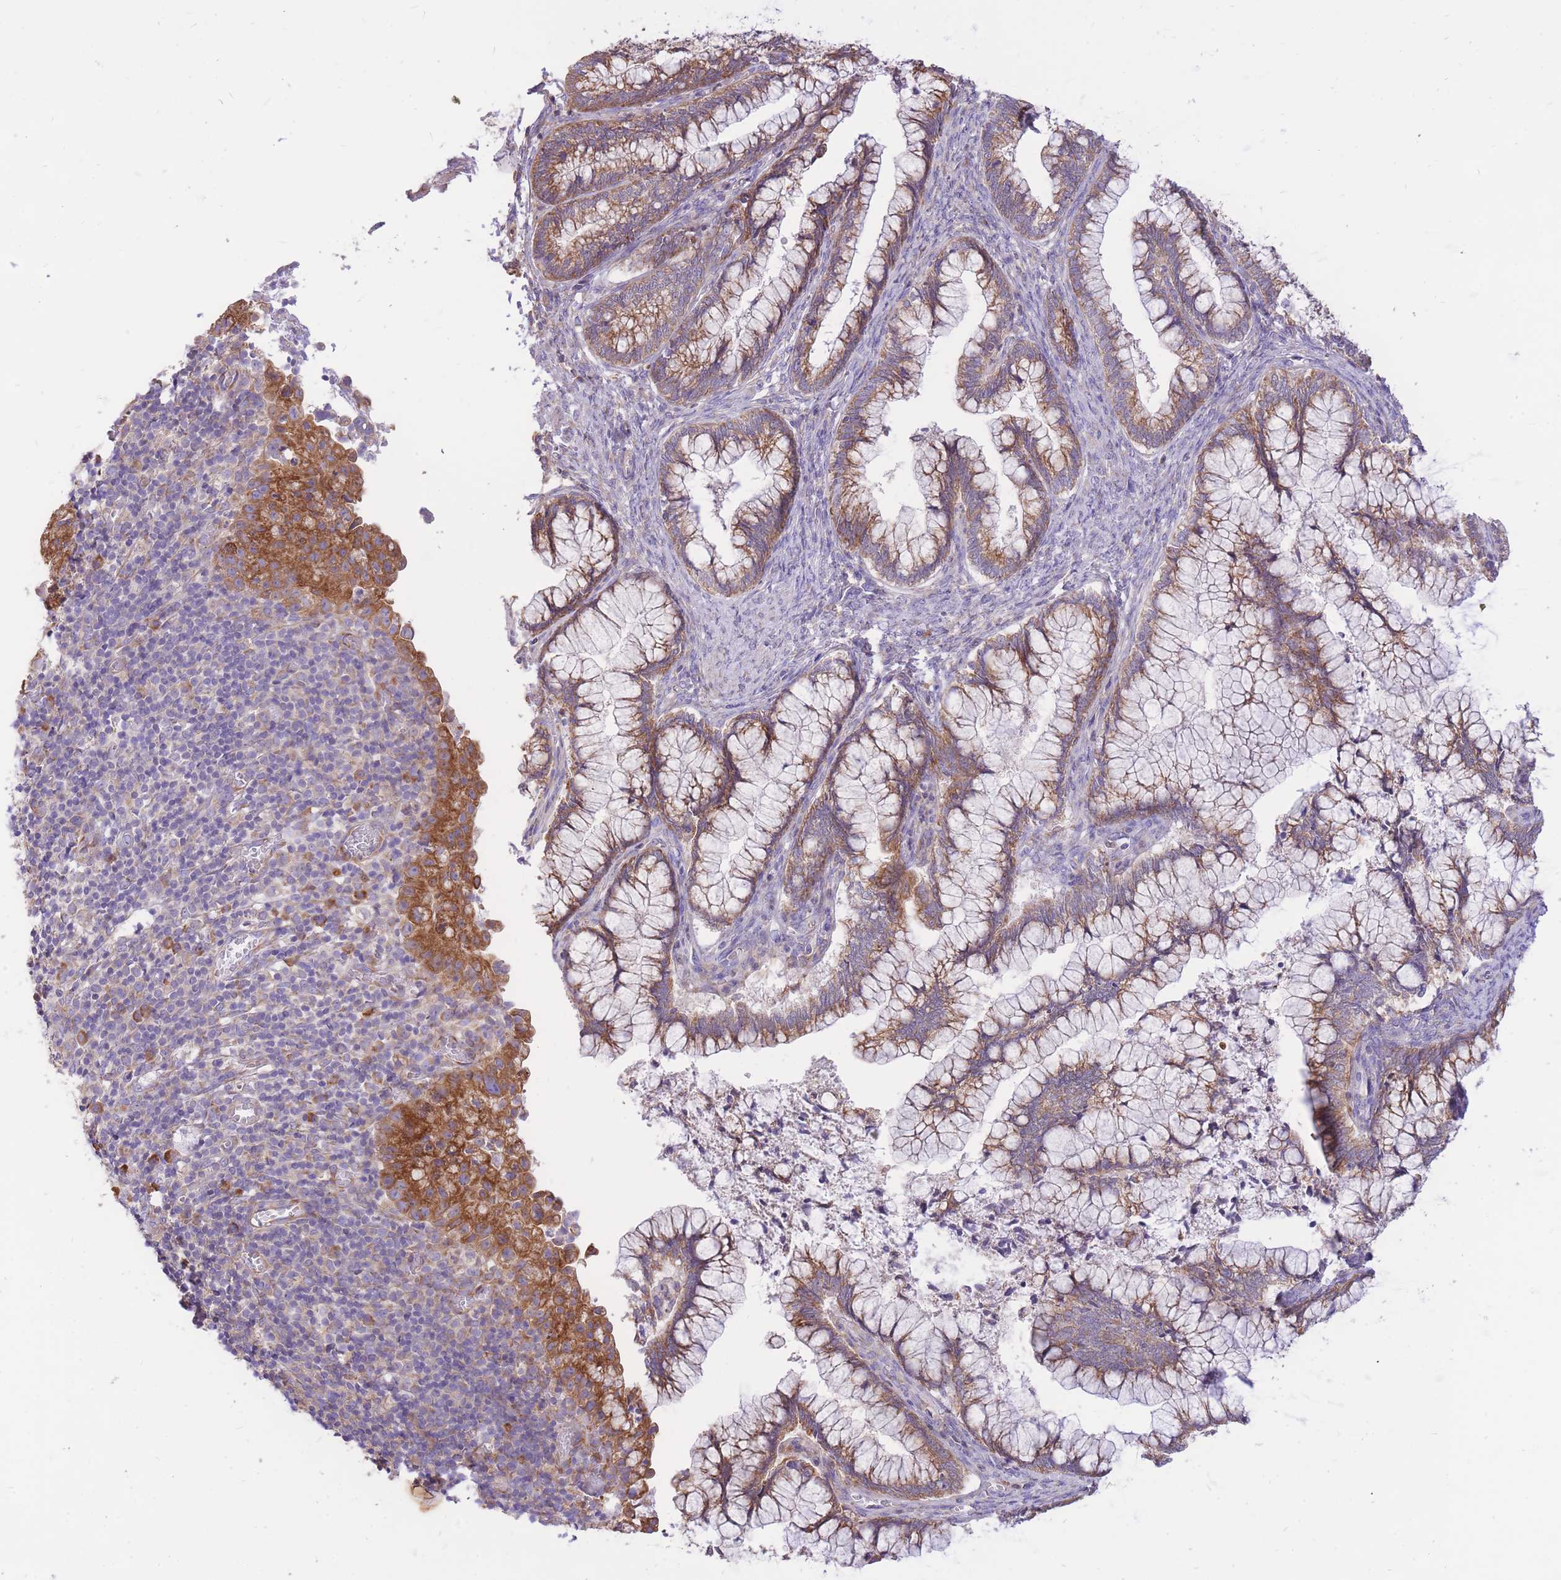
{"staining": {"intensity": "moderate", "quantity": ">75%", "location": "cytoplasmic/membranous"}, "tissue": "cervical cancer", "cell_type": "Tumor cells", "image_type": "cancer", "snomed": [{"axis": "morphology", "description": "Adenocarcinoma, NOS"}, {"axis": "topography", "description": "Cervix"}], "caption": "This histopathology image demonstrates adenocarcinoma (cervical) stained with immunohistochemistry to label a protein in brown. The cytoplasmic/membranous of tumor cells show moderate positivity for the protein. Nuclei are counter-stained blue.", "gene": "GBP7", "patient": {"sex": "female", "age": 44}}